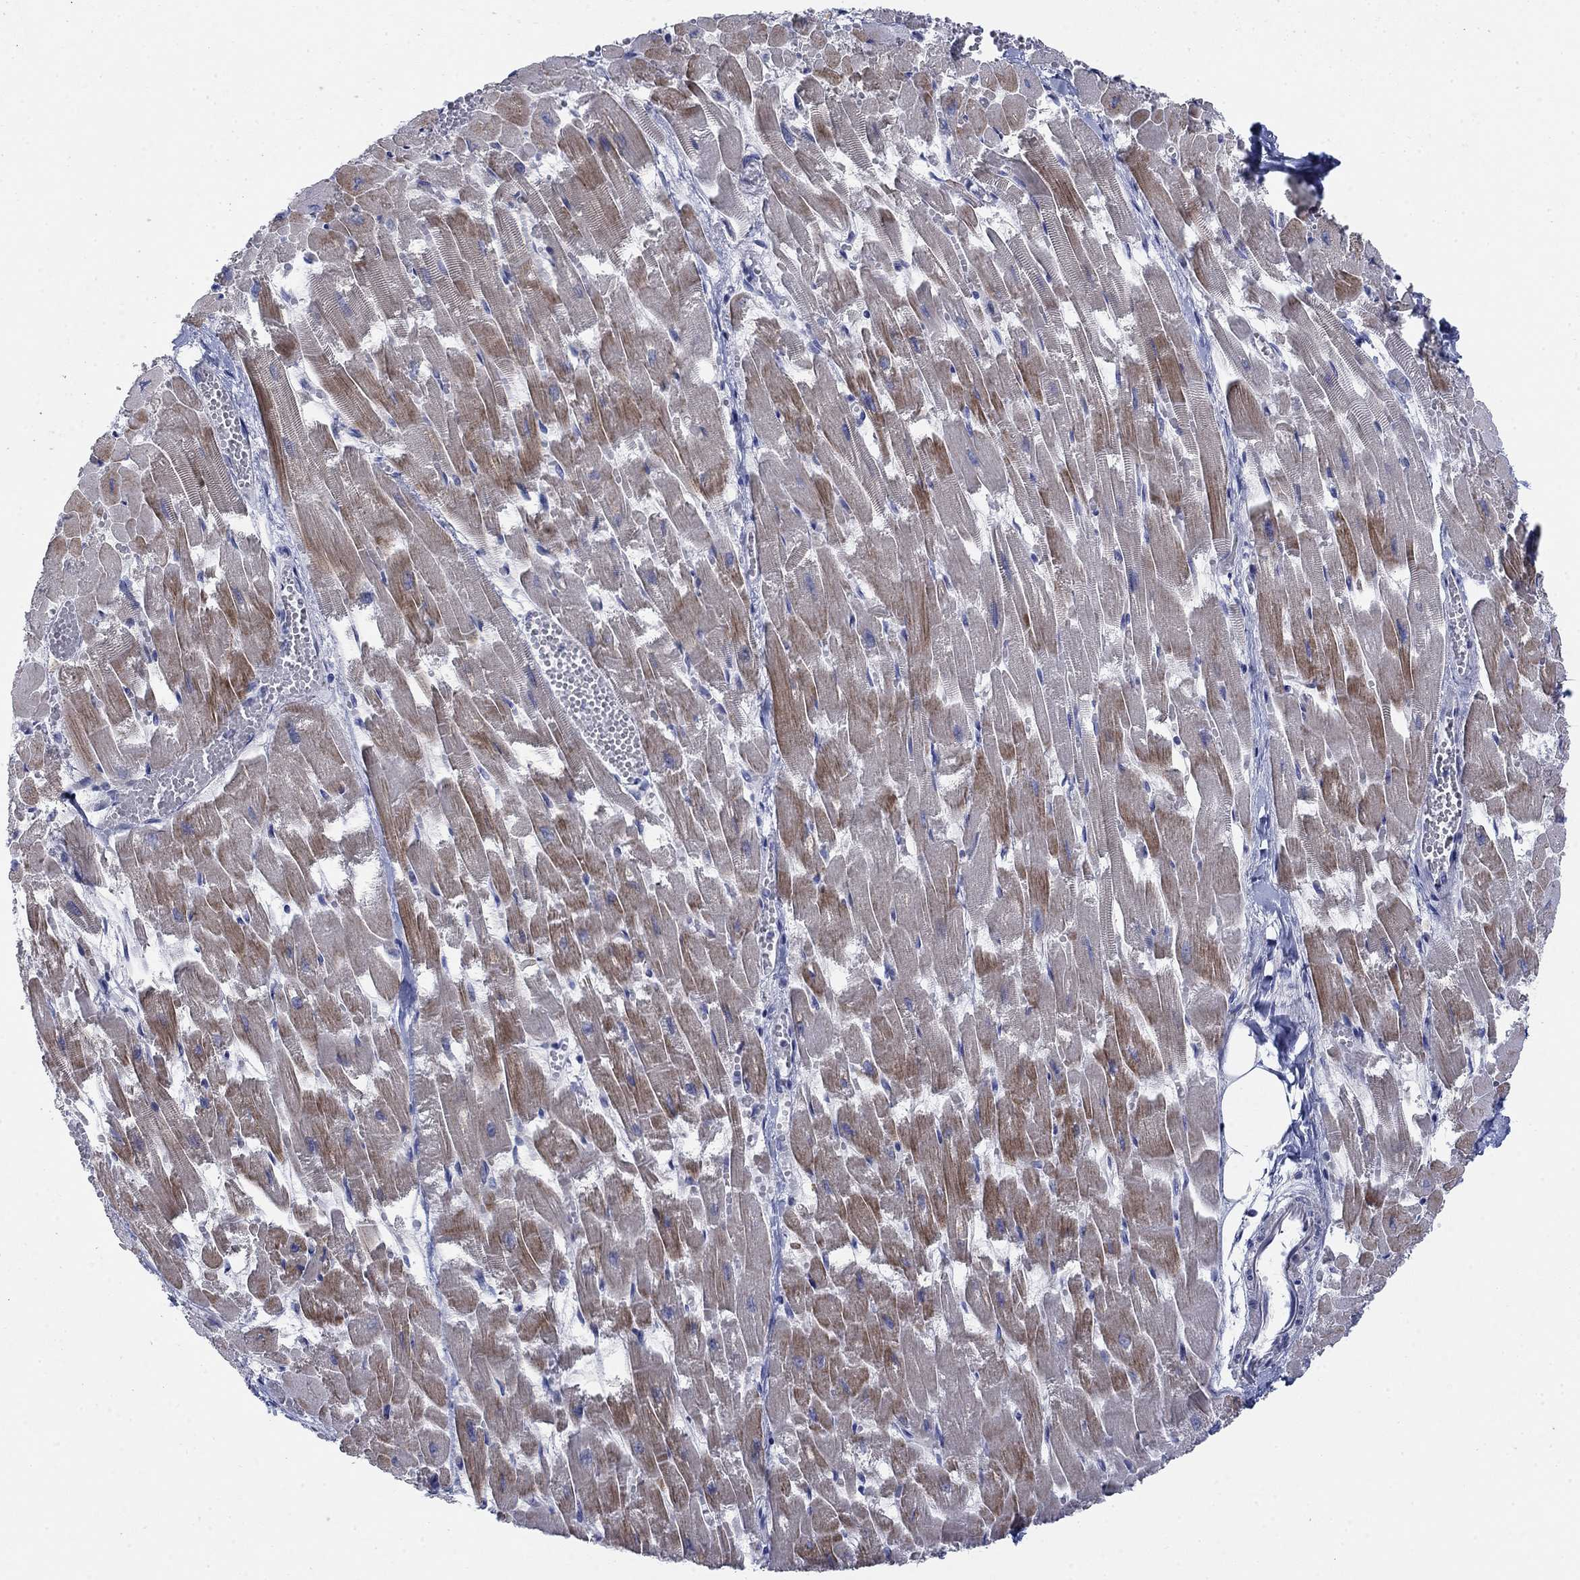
{"staining": {"intensity": "moderate", "quantity": "25%-75%", "location": "cytoplasmic/membranous"}, "tissue": "heart muscle", "cell_type": "Cardiomyocytes", "image_type": "normal", "snomed": [{"axis": "morphology", "description": "Normal tissue, NOS"}, {"axis": "topography", "description": "Heart"}], "caption": "A histopathology image of human heart muscle stained for a protein exhibits moderate cytoplasmic/membranous brown staining in cardiomyocytes. The protein is stained brown, and the nuclei are stained in blue (DAB (3,3'-diaminobenzidine) IHC with brightfield microscopy, high magnification).", "gene": "TMEM249", "patient": {"sex": "female", "age": 52}}